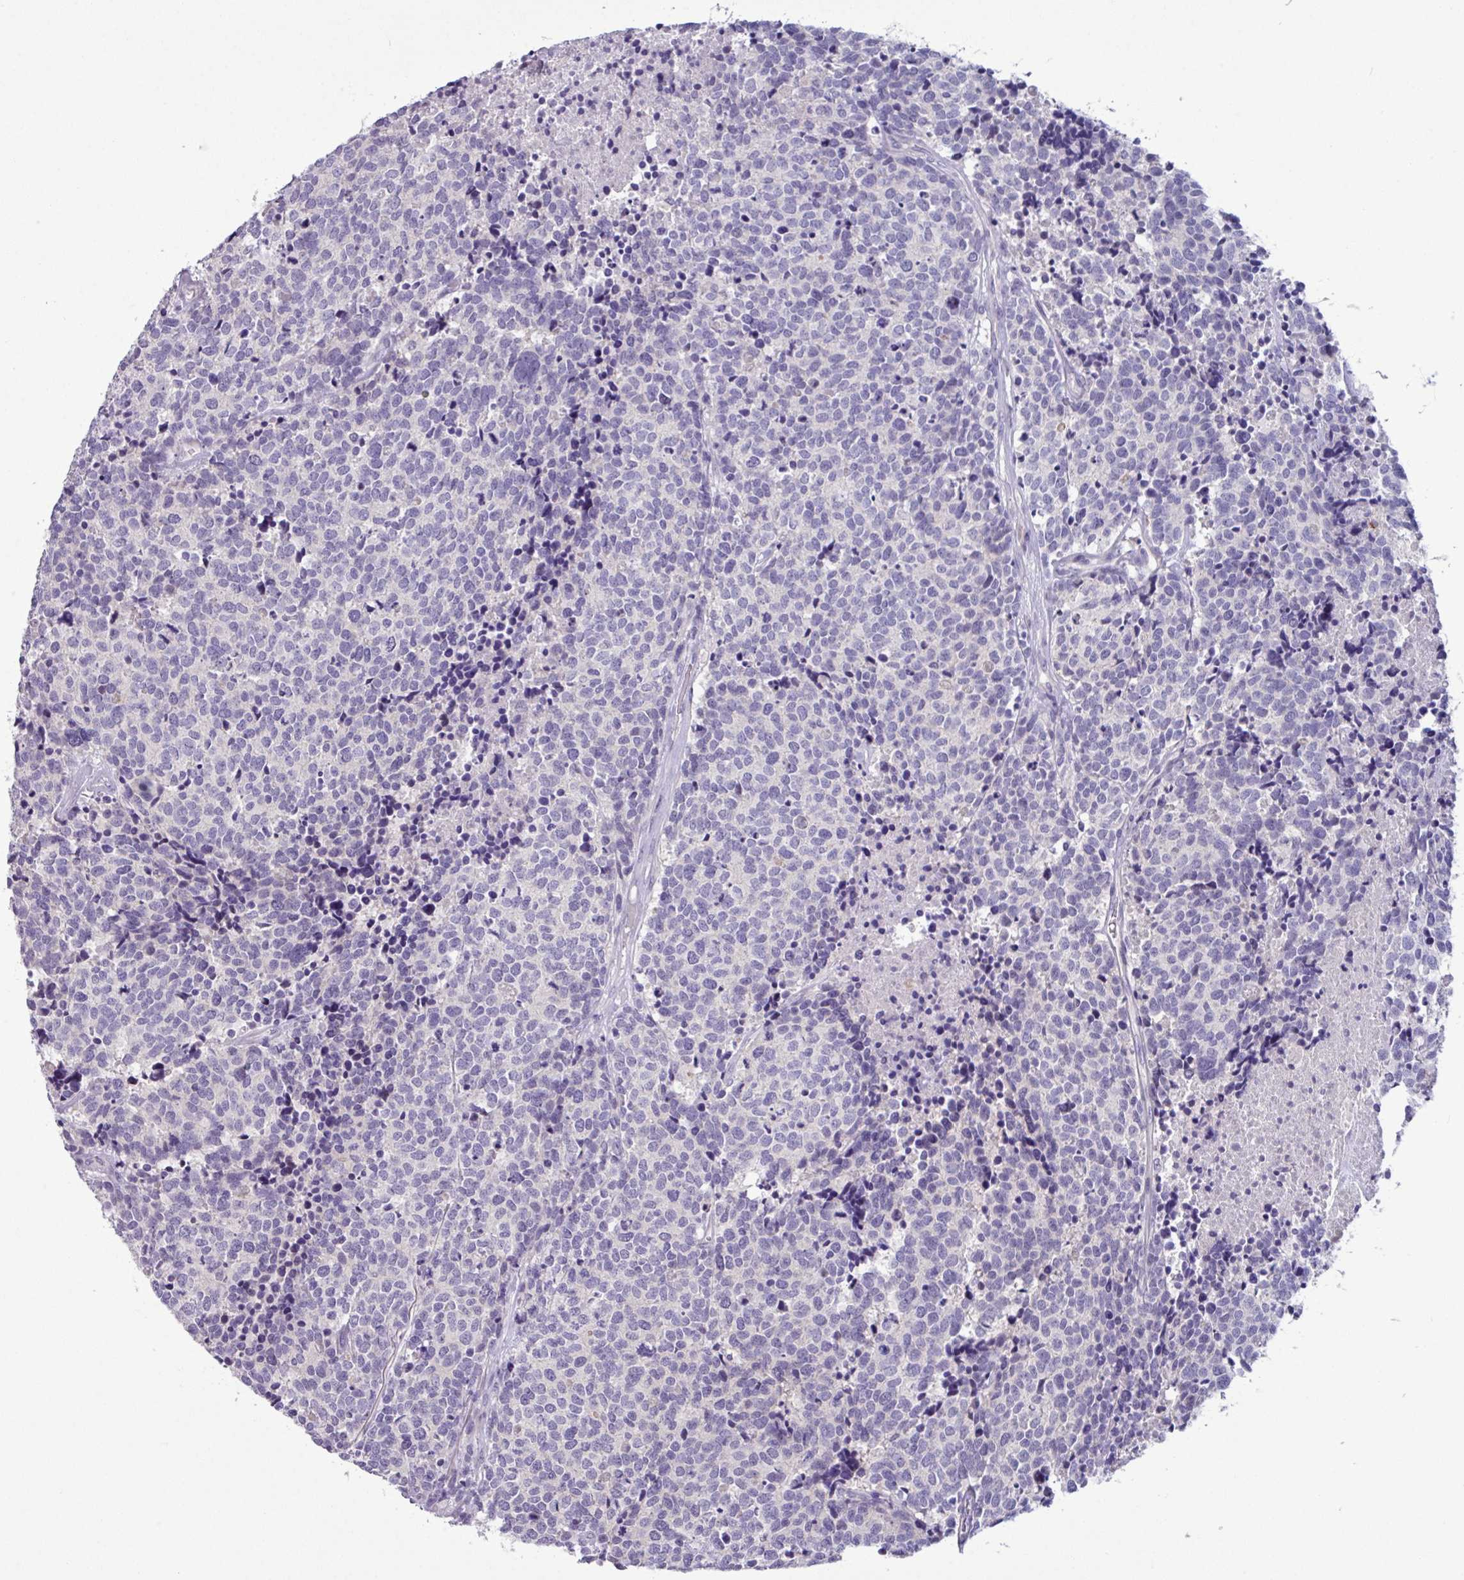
{"staining": {"intensity": "negative", "quantity": "none", "location": "none"}, "tissue": "carcinoid", "cell_type": "Tumor cells", "image_type": "cancer", "snomed": [{"axis": "morphology", "description": "Carcinoid, malignant, NOS"}, {"axis": "topography", "description": "Skin"}], "caption": "This is an immunohistochemistry (IHC) micrograph of human malignant carcinoid. There is no staining in tumor cells.", "gene": "PNLDC1", "patient": {"sex": "female", "age": 79}}